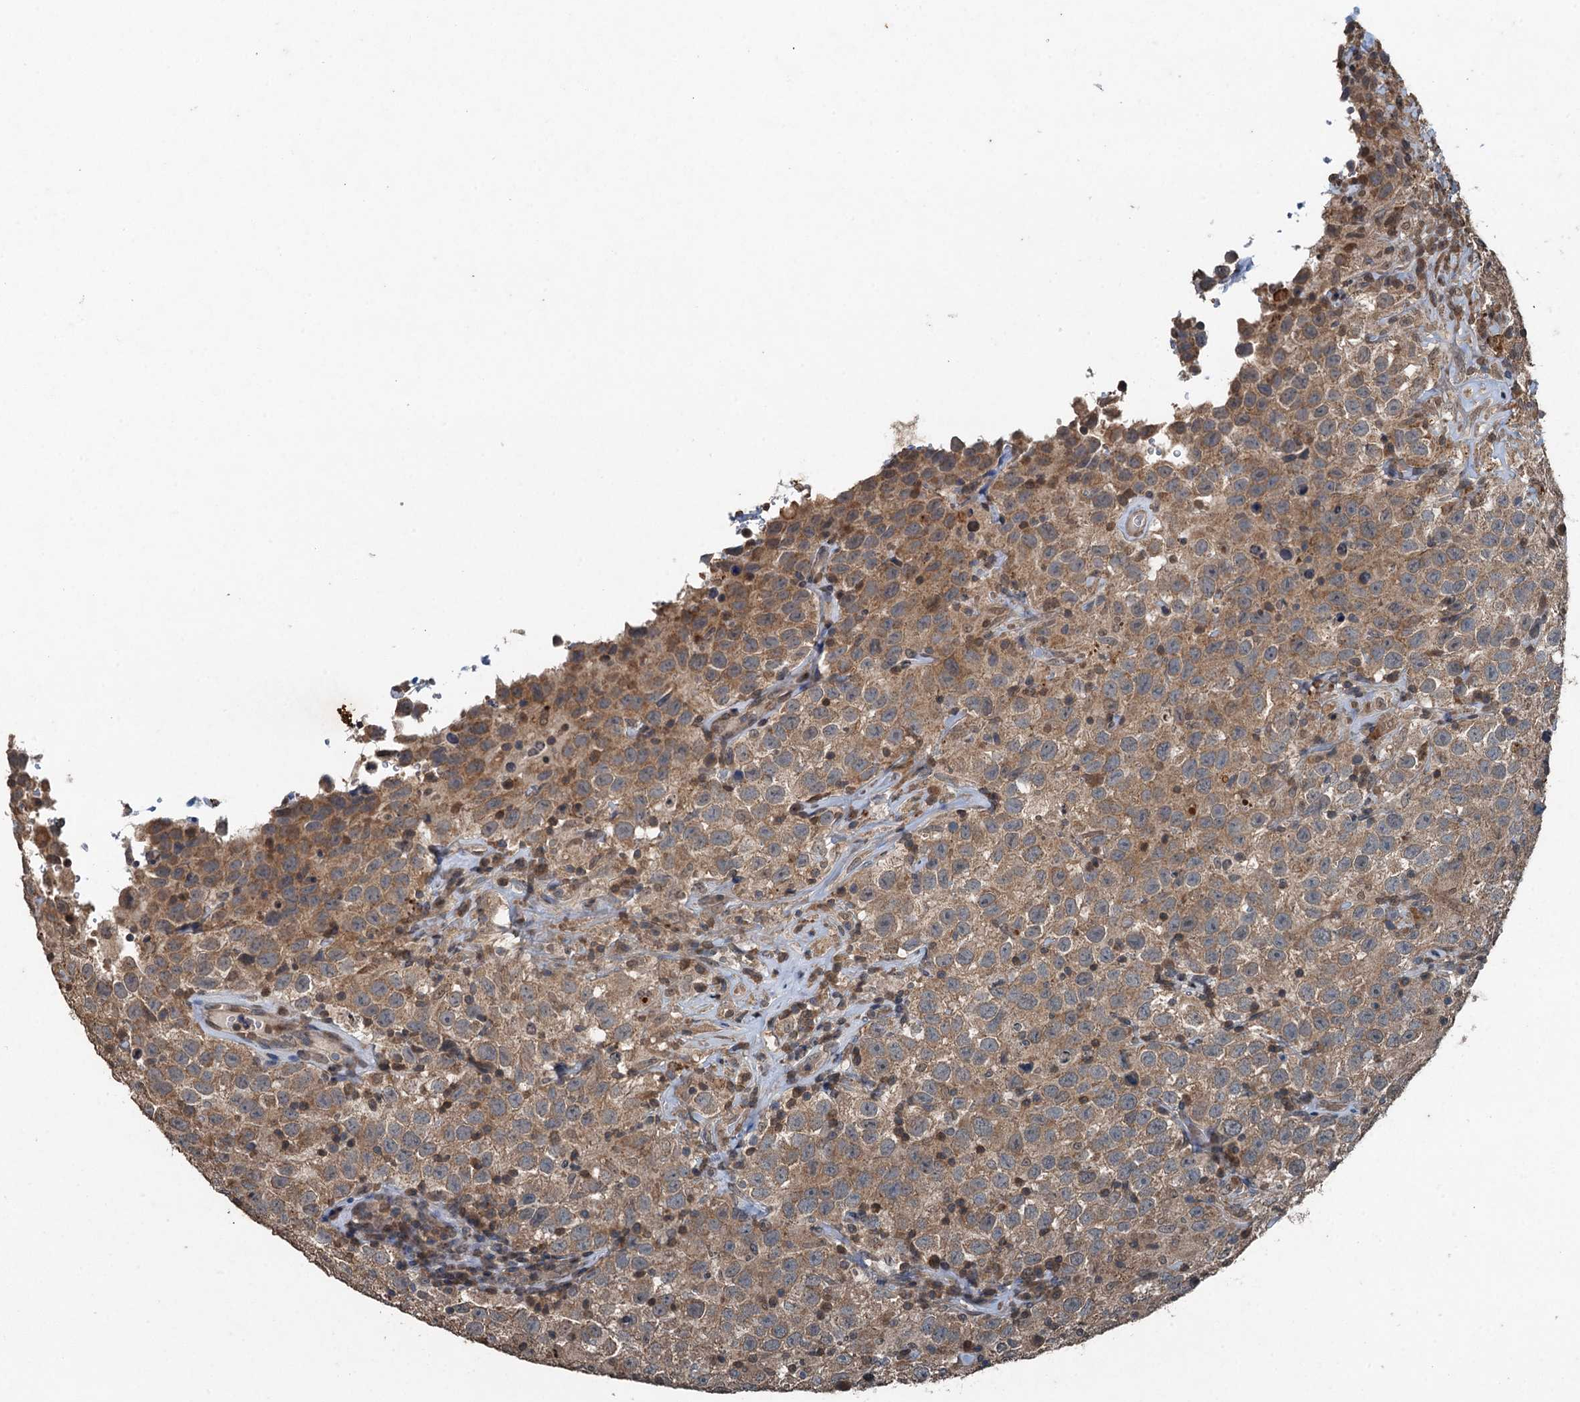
{"staining": {"intensity": "moderate", "quantity": ">75%", "location": "cytoplasmic/membranous"}, "tissue": "testis cancer", "cell_type": "Tumor cells", "image_type": "cancer", "snomed": [{"axis": "morphology", "description": "Seminoma, NOS"}, {"axis": "topography", "description": "Testis"}], "caption": "Immunohistochemical staining of human testis cancer demonstrates medium levels of moderate cytoplasmic/membranous staining in approximately >75% of tumor cells.", "gene": "TCTN1", "patient": {"sex": "male", "age": 41}}